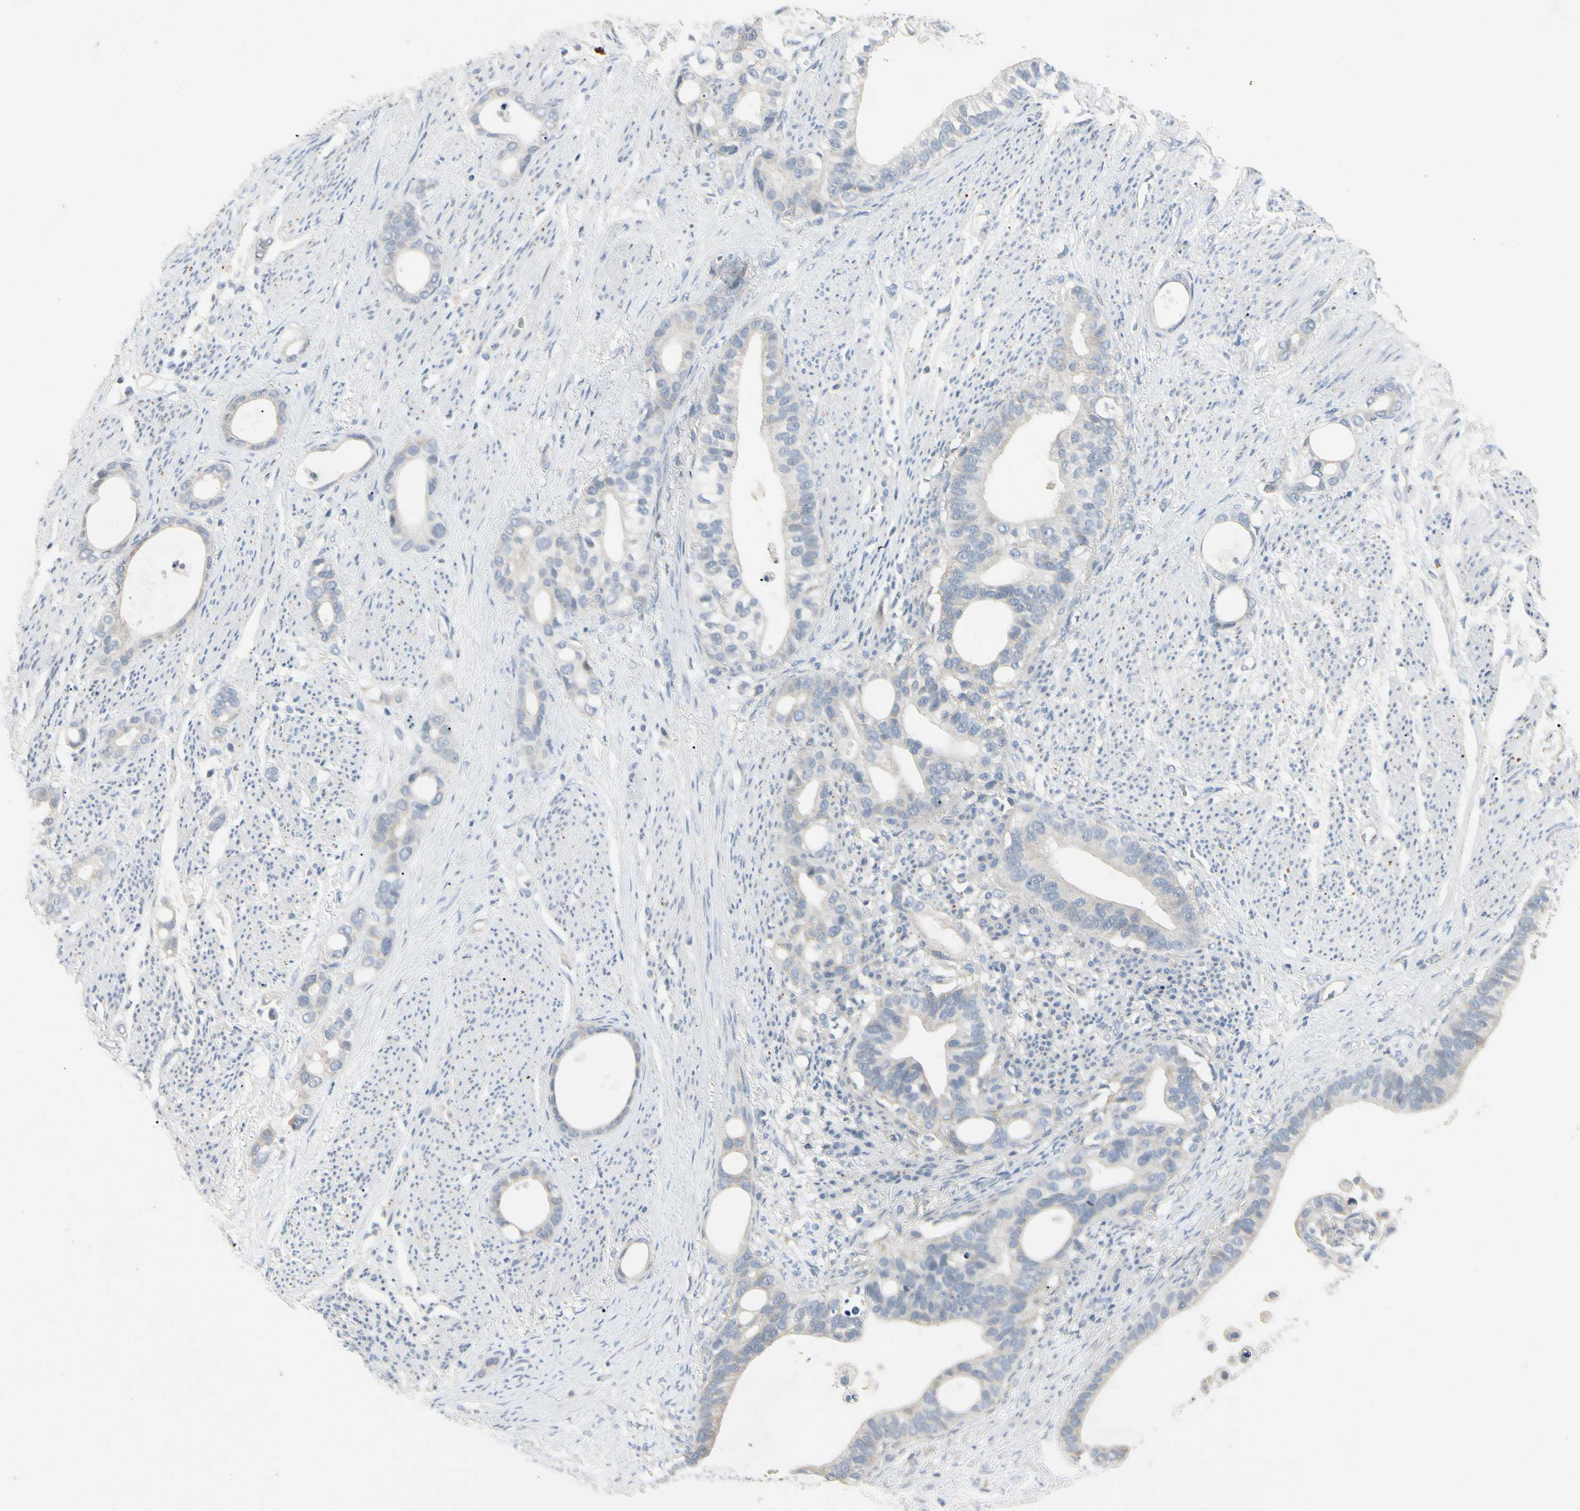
{"staining": {"intensity": "negative", "quantity": "none", "location": "none"}, "tissue": "stomach cancer", "cell_type": "Tumor cells", "image_type": "cancer", "snomed": [{"axis": "morphology", "description": "Adenocarcinoma, NOS"}, {"axis": "topography", "description": "Stomach"}], "caption": "High power microscopy micrograph of an immunohistochemistry photomicrograph of stomach cancer (adenocarcinoma), revealing no significant positivity in tumor cells.", "gene": "PRSS21", "patient": {"sex": "female", "age": 75}}